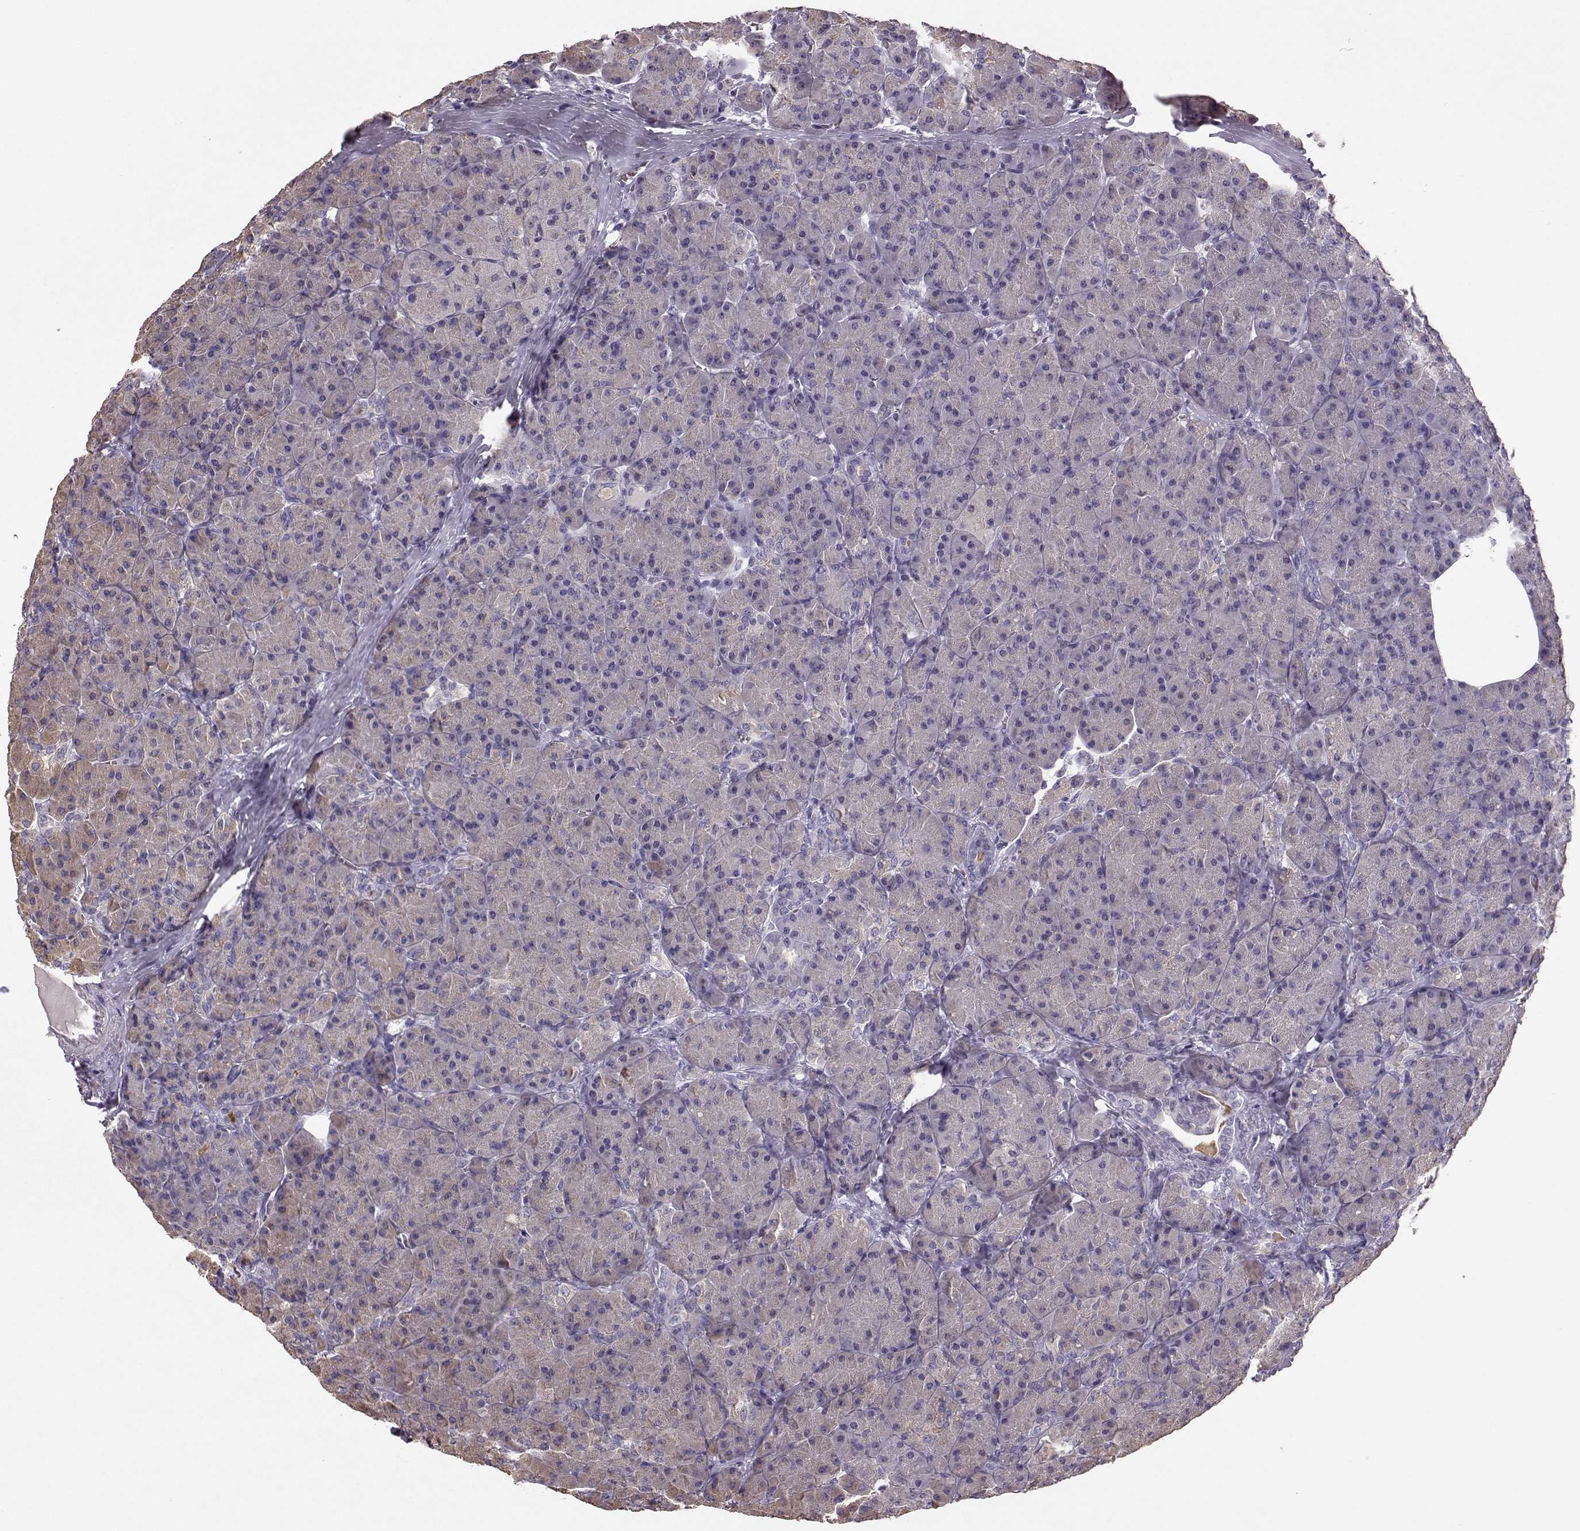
{"staining": {"intensity": "weak", "quantity": "<25%", "location": "cytoplasmic/membranous"}, "tissue": "pancreas", "cell_type": "Exocrine glandular cells", "image_type": "normal", "snomed": [{"axis": "morphology", "description": "Normal tissue, NOS"}, {"axis": "topography", "description": "Pancreas"}], "caption": "Pancreas was stained to show a protein in brown. There is no significant positivity in exocrine glandular cells. Brightfield microscopy of immunohistochemistry (IHC) stained with DAB (brown) and hematoxylin (blue), captured at high magnification.", "gene": "BFSP2", "patient": {"sex": "male", "age": 57}}